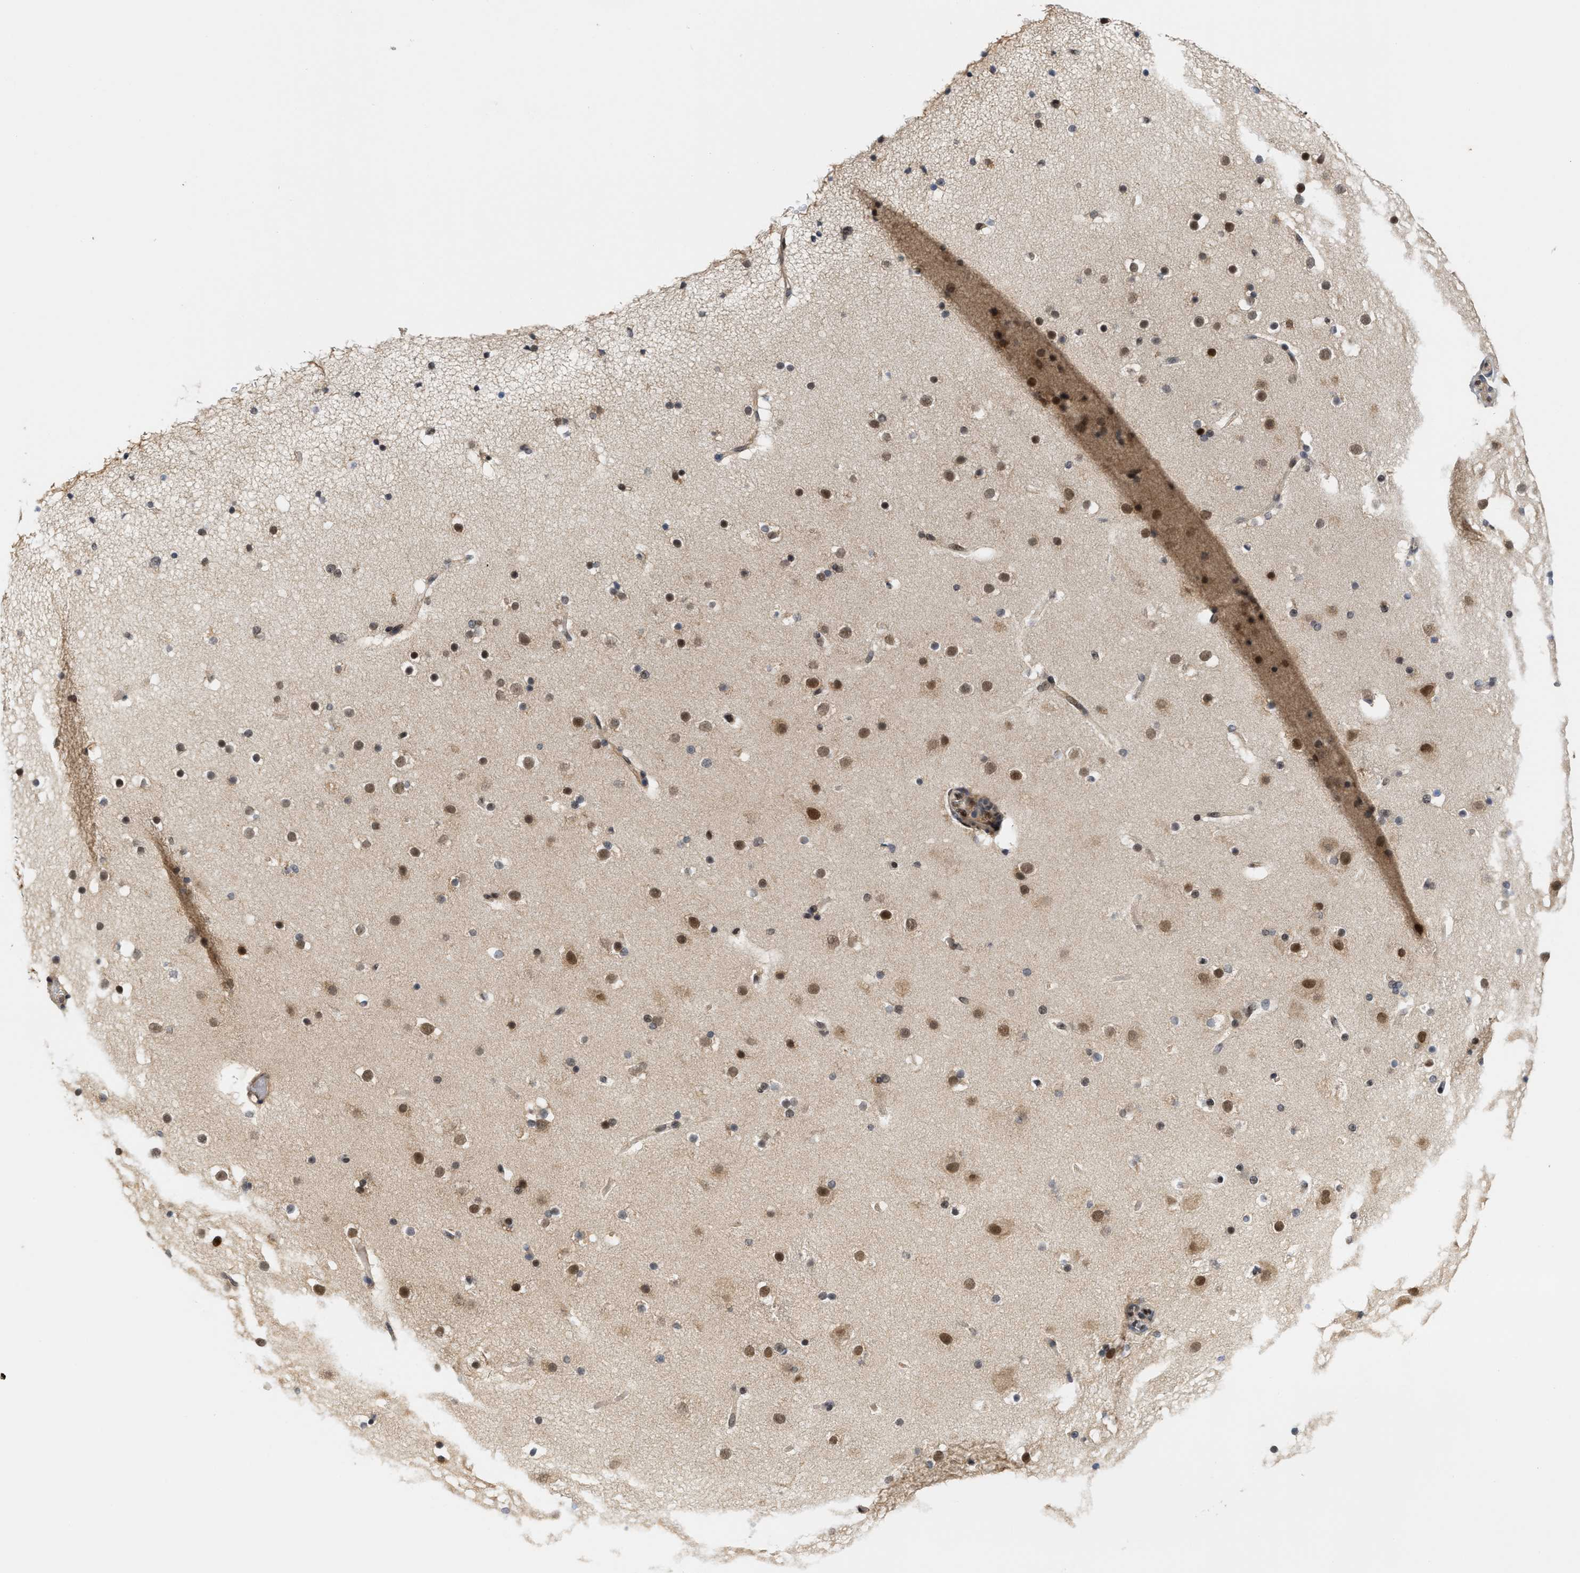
{"staining": {"intensity": "moderate", "quantity": ">75%", "location": "cytoplasmic/membranous,nuclear"}, "tissue": "cerebral cortex", "cell_type": "Endothelial cells", "image_type": "normal", "snomed": [{"axis": "morphology", "description": "Normal tissue, NOS"}, {"axis": "topography", "description": "Cerebral cortex"}], "caption": "The image exhibits staining of benign cerebral cortex, revealing moderate cytoplasmic/membranous,nuclear protein positivity (brown color) within endothelial cells.", "gene": "TCF4", "patient": {"sex": "male", "age": 57}}